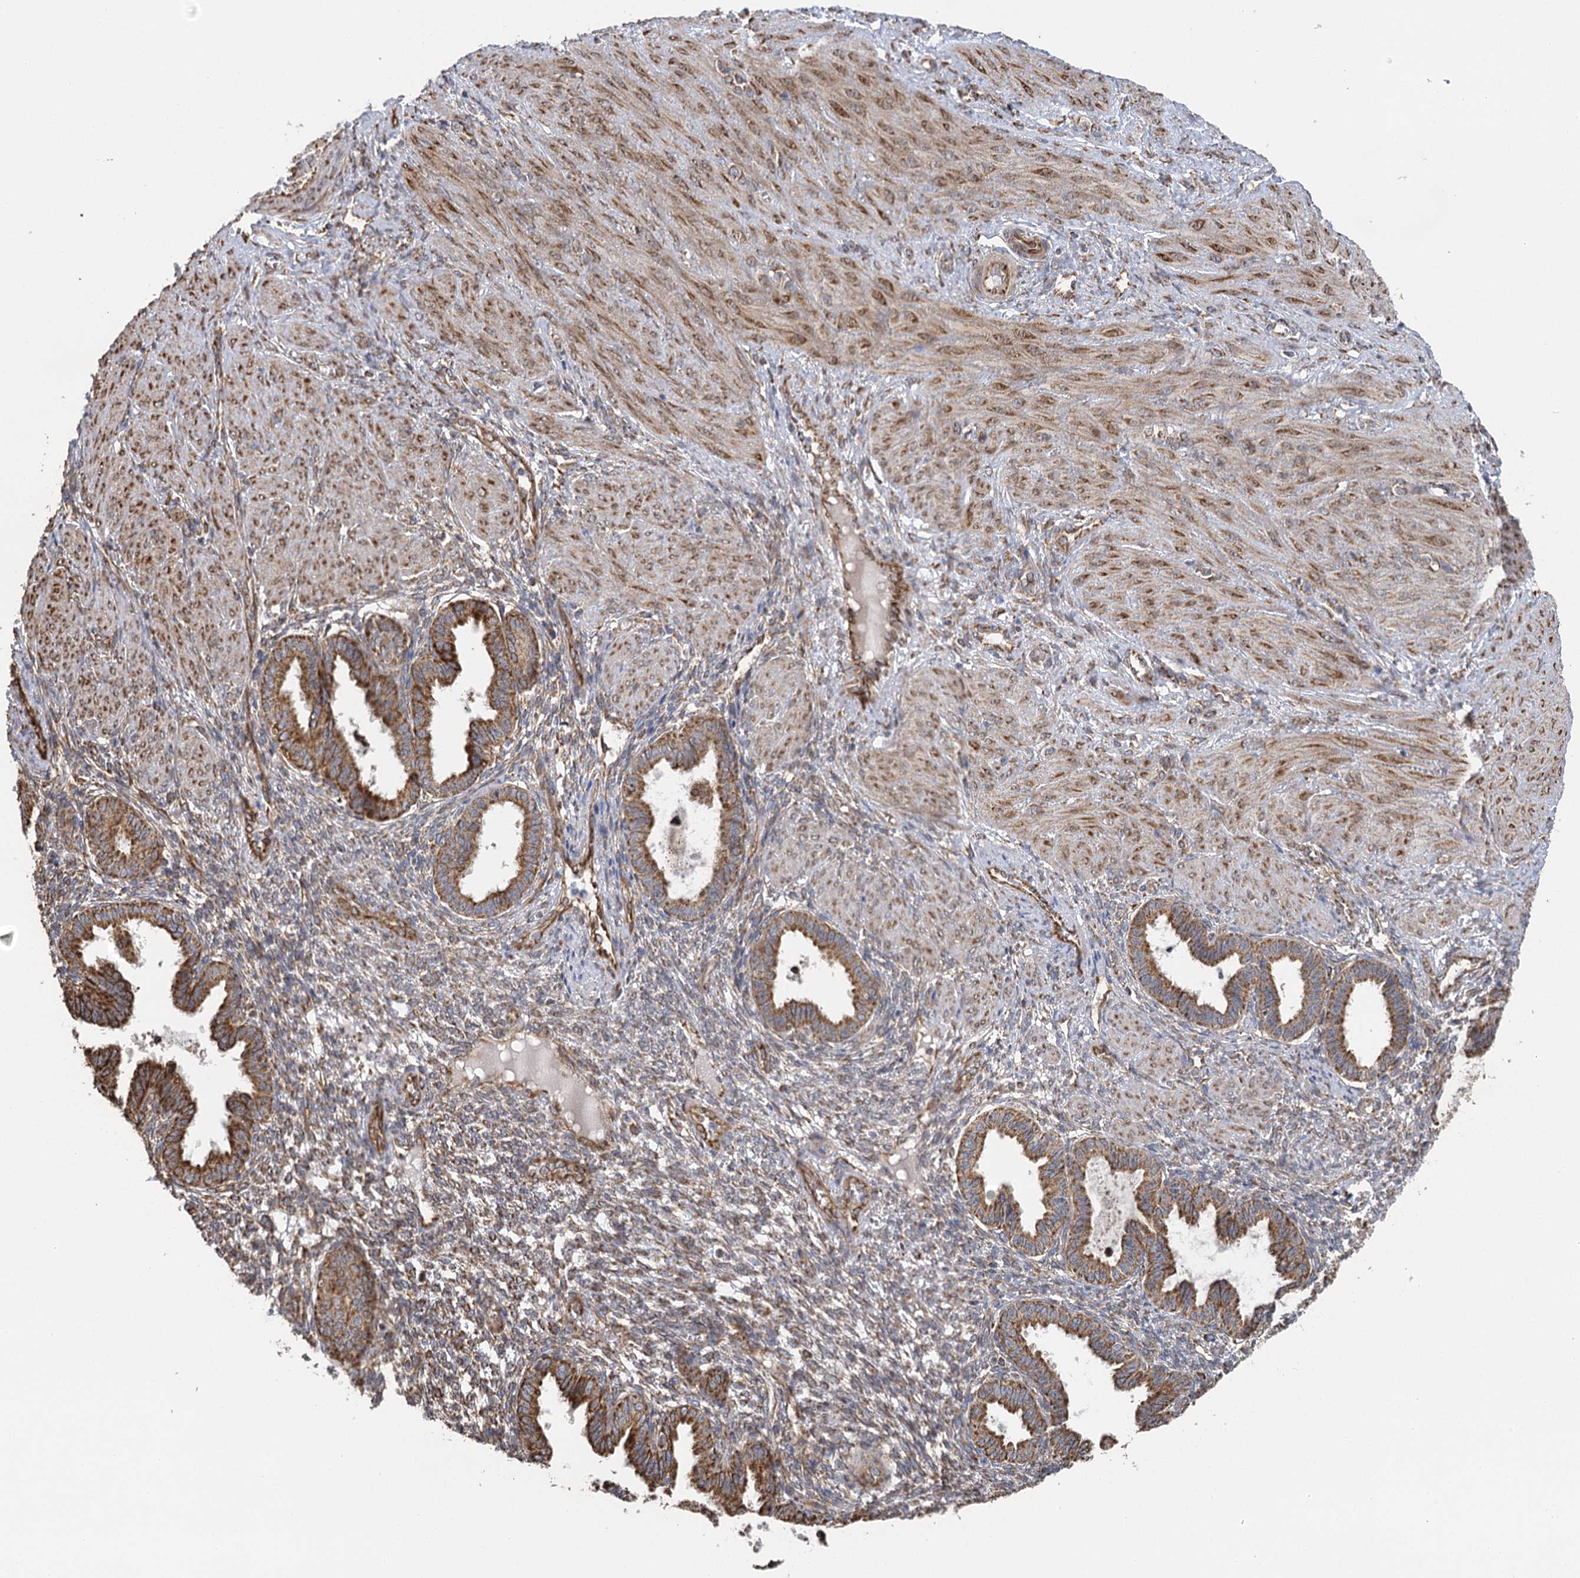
{"staining": {"intensity": "weak", "quantity": ">75%", "location": "cytoplasmic/membranous"}, "tissue": "endometrium", "cell_type": "Cells in endometrial stroma", "image_type": "normal", "snomed": [{"axis": "morphology", "description": "Normal tissue, NOS"}, {"axis": "topography", "description": "Endometrium"}], "caption": "Immunohistochemical staining of unremarkable human endometrium displays >75% levels of weak cytoplasmic/membranous protein expression in approximately >75% of cells in endometrial stroma. (Brightfield microscopy of DAB IHC at high magnification).", "gene": "IL11RA", "patient": {"sex": "female", "age": 33}}